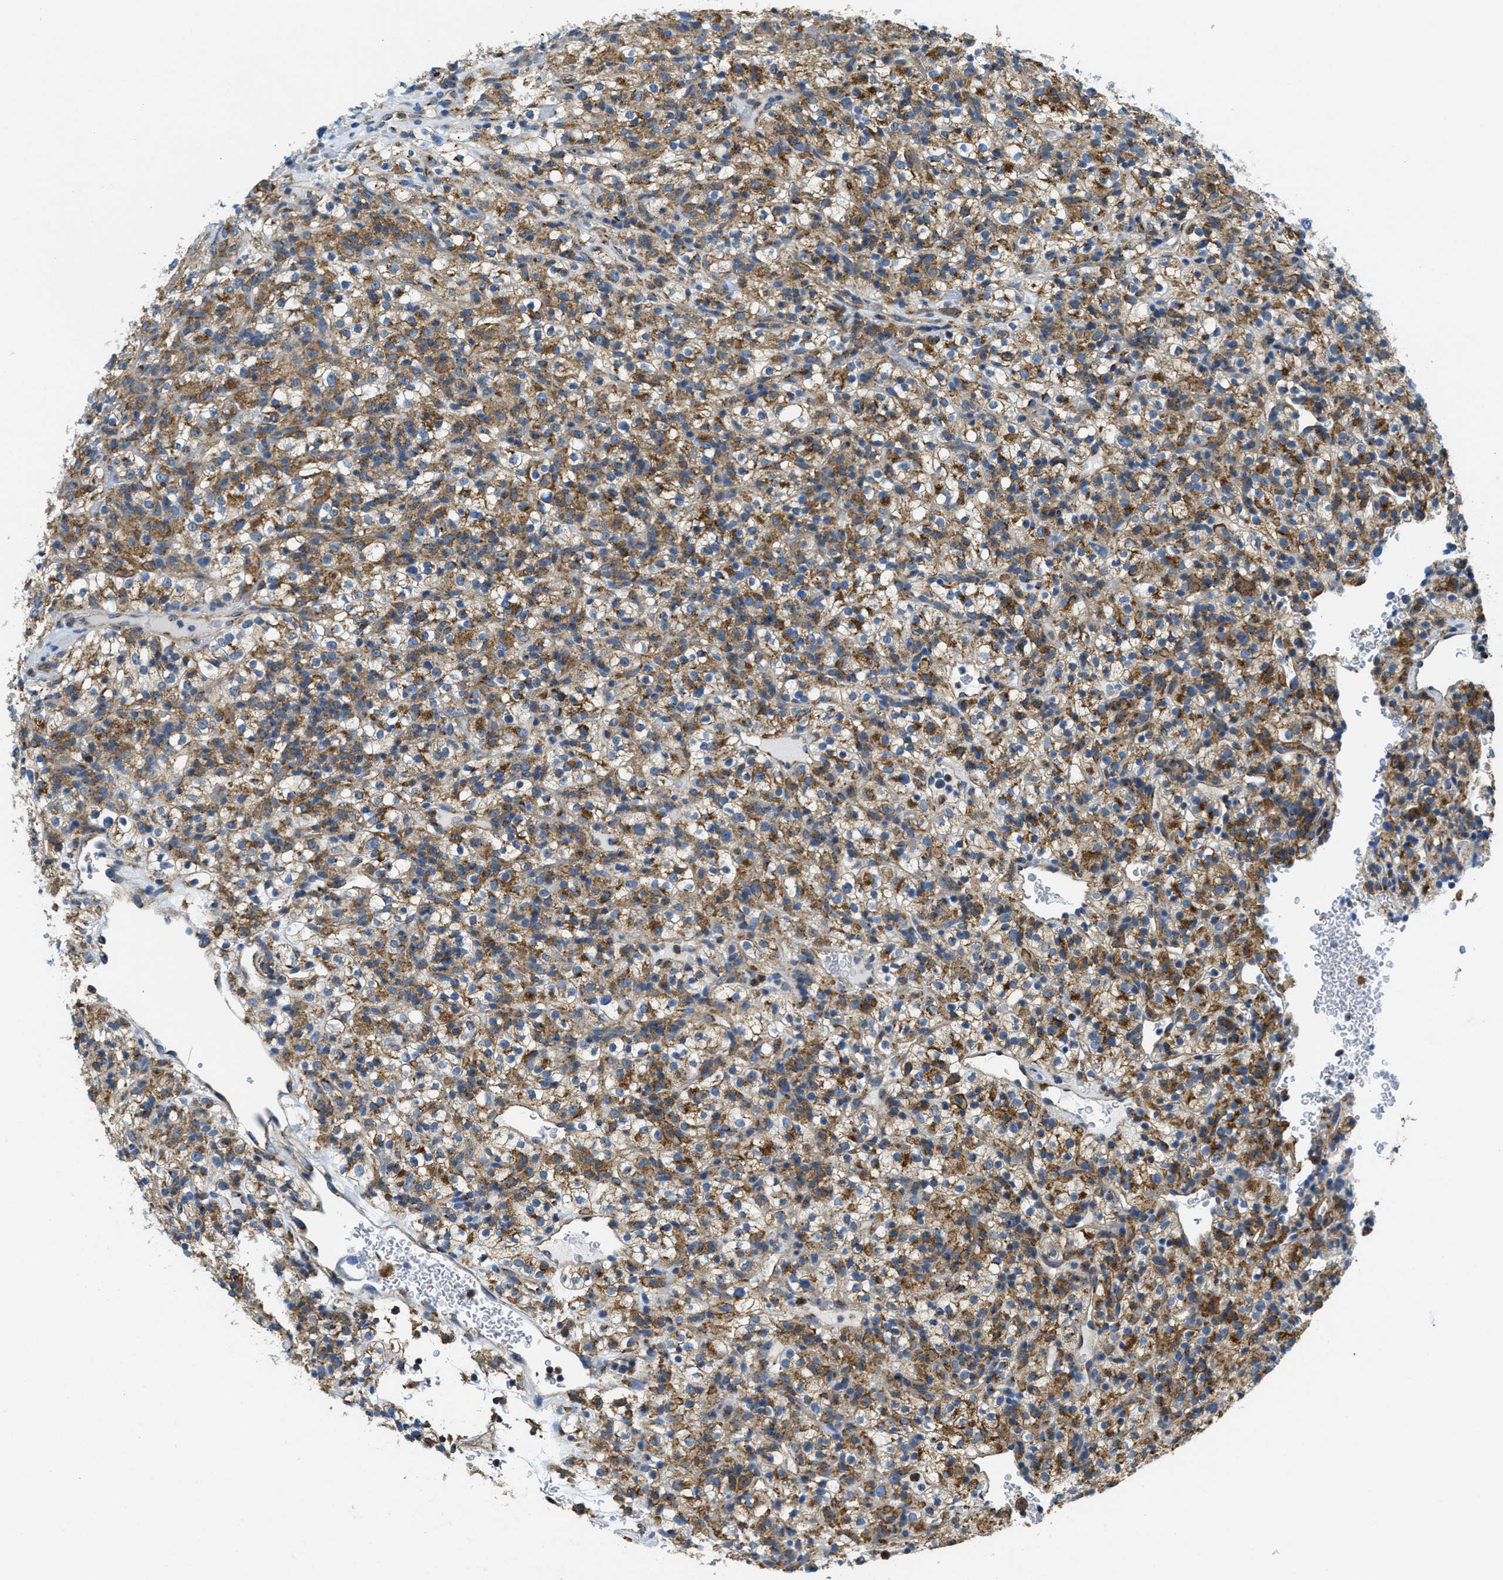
{"staining": {"intensity": "moderate", "quantity": ">75%", "location": "cytoplasmic/membranous"}, "tissue": "renal cancer", "cell_type": "Tumor cells", "image_type": "cancer", "snomed": [{"axis": "morphology", "description": "Normal tissue, NOS"}, {"axis": "morphology", "description": "Adenocarcinoma, NOS"}, {"axis": "topography", "description": "Kidney"}], "caption": "Moderate cytoplasmic/membranous expression for a protein is seen in about >75% of tumor cells of adenocarcinoma (renal) using IHC.", "gene": "AP2B1", "patient": {"sex": "female", "age": 72}}